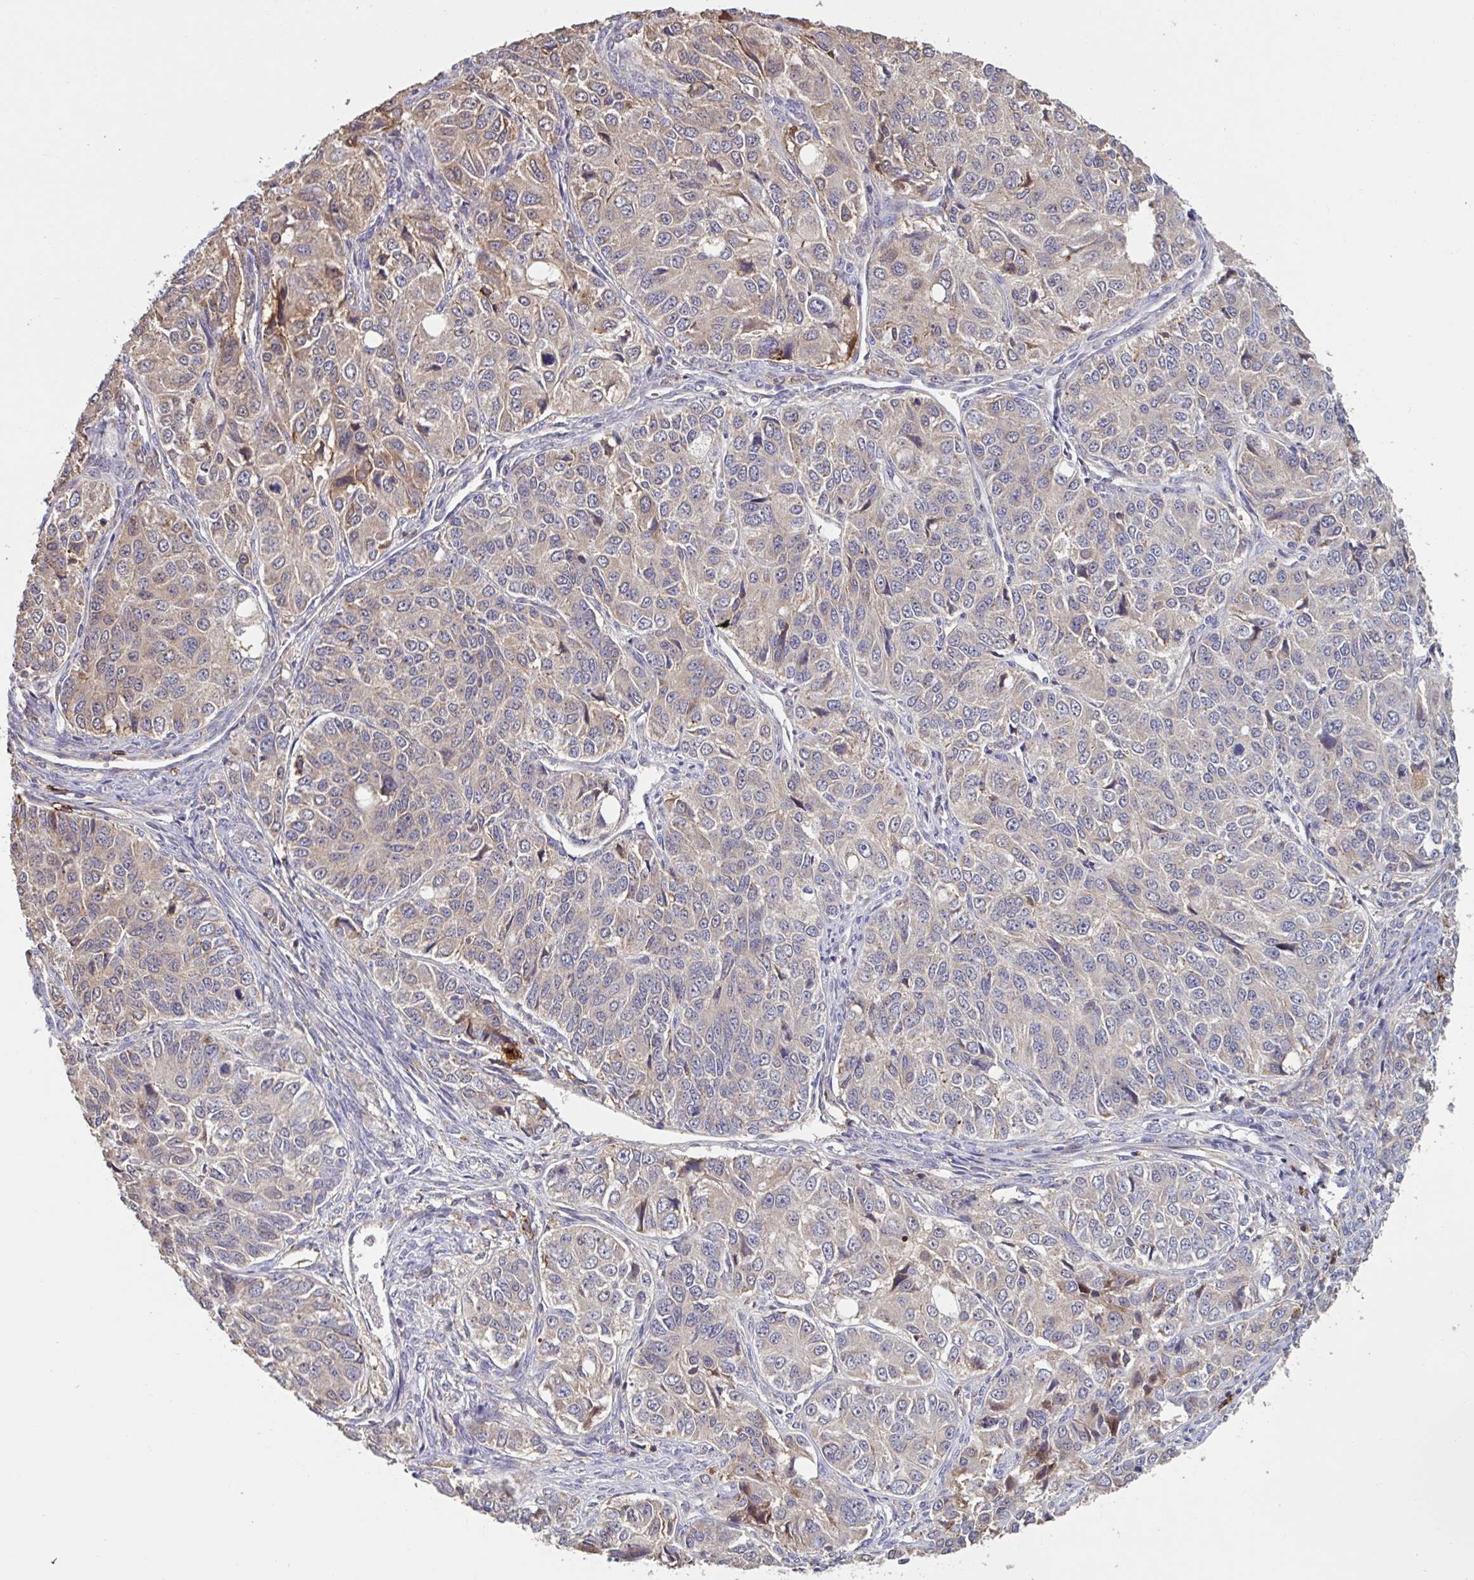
{"staining": {"intensity": "weak", "quantity": "25%-75%", "location": "cytoplasmic/membranous"}, "tissue": "ovarian cancer", "cell_type": "Tumor cells", "image_type": "cancer", "snomed": [{"axis": "morphology", "description": "Carcinoma, endometroid"}, {"axis": "topography", "description": "Ovary"}], "caption": "A brown stain highlights weak cytoplasmic/membranous staining of a protein in human ovarian endometroid carcinoma tumor cells.", "gene": "CD1E", "patient": {"sex": "female", "age": 51}}